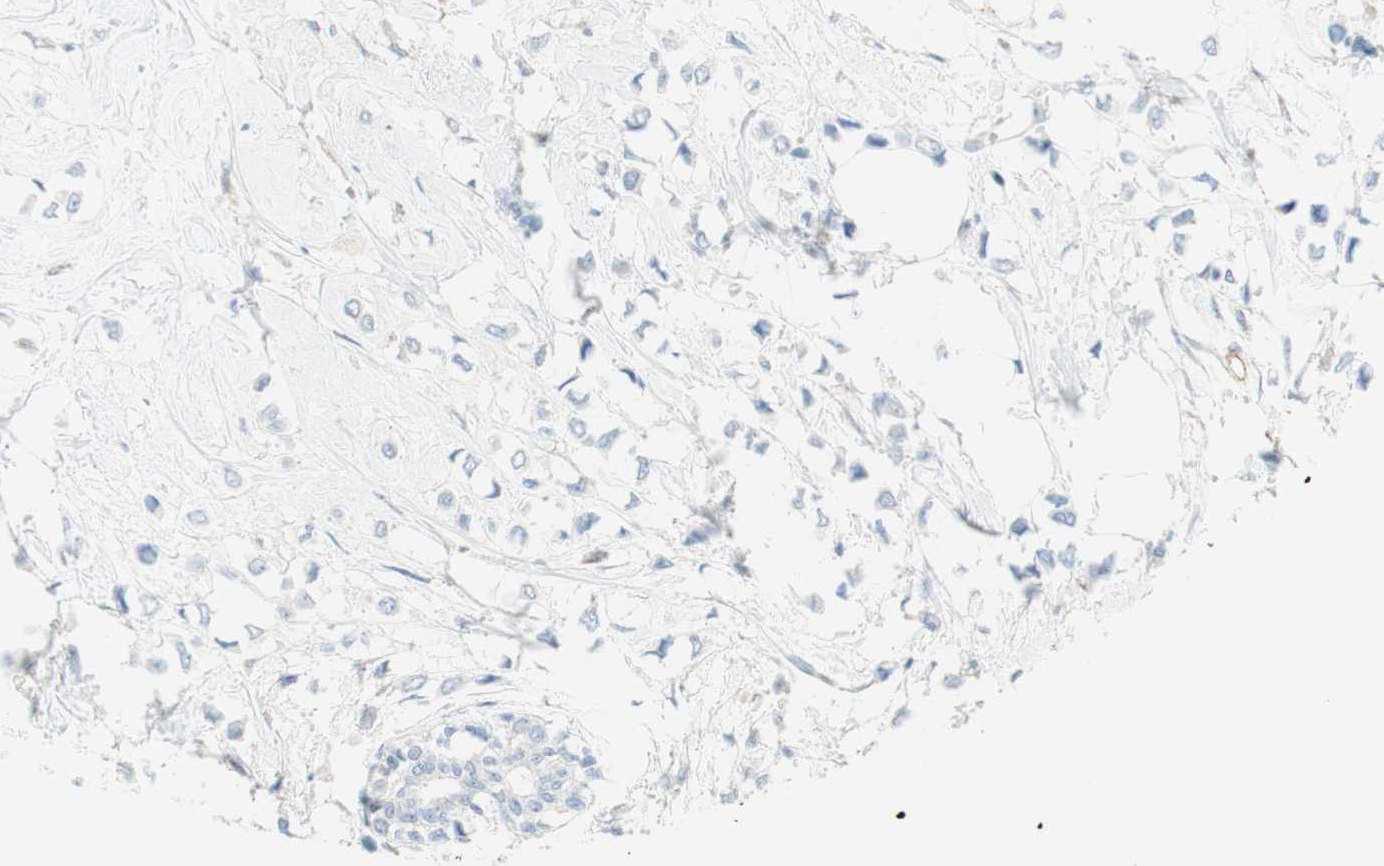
{"staining": {"intensity": "negative", "quantity": "none", "location": "none"}, "tissue": "breast cancer", "cell_type": "Tumor cells", "image_type": "cancer", "snomed": [{"axis": "morphology", "description": "Lobular carcinoma"}, {"axis": "topography", "description": "Breast"}], "caption": "Tumor cells are negative for protein expression in human breast cancer.", "gene": "POU2AF1", "patient": {"sex": "female", "age": 51}}